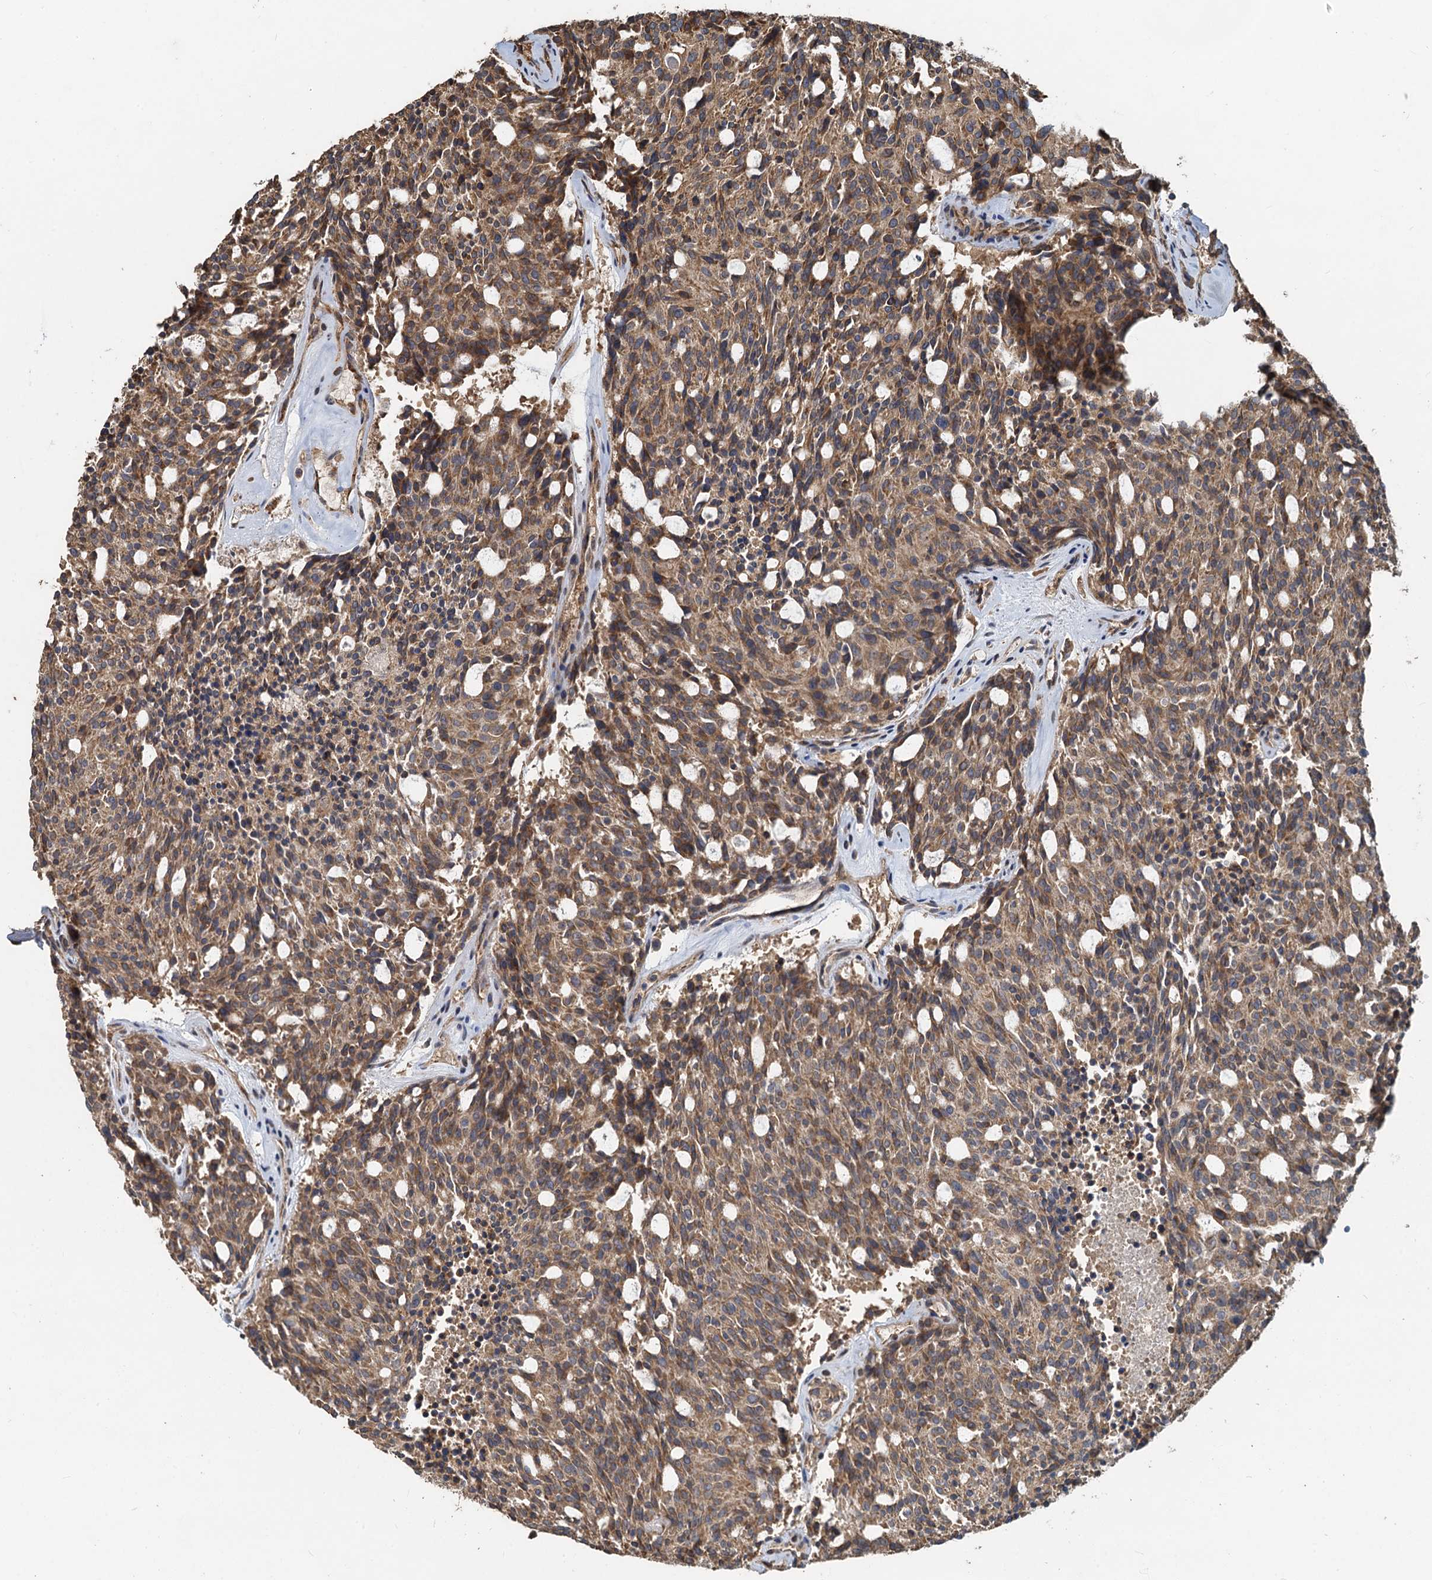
{"staining": {"intensity": "moderate", "quantity": ">75%", "location": "cytoplasmic/membranous"}, "tissue": "carcinoid", "cell_type": "Tumor cells", "image_type": "cancer", "snomed": [{"axis": "morphology", "description": "Carcinoid, malignant, NOS"}, {"axis": "topography", "description": "Pancreas"}], "caption": "Protein expression analysis of malignant carcinoid exhibits moderate cytoplasmic/membranous staining in approximately >75% of tumor cells.", "gene": "HYI", "patient": {"sex": "female", "age": 54}}